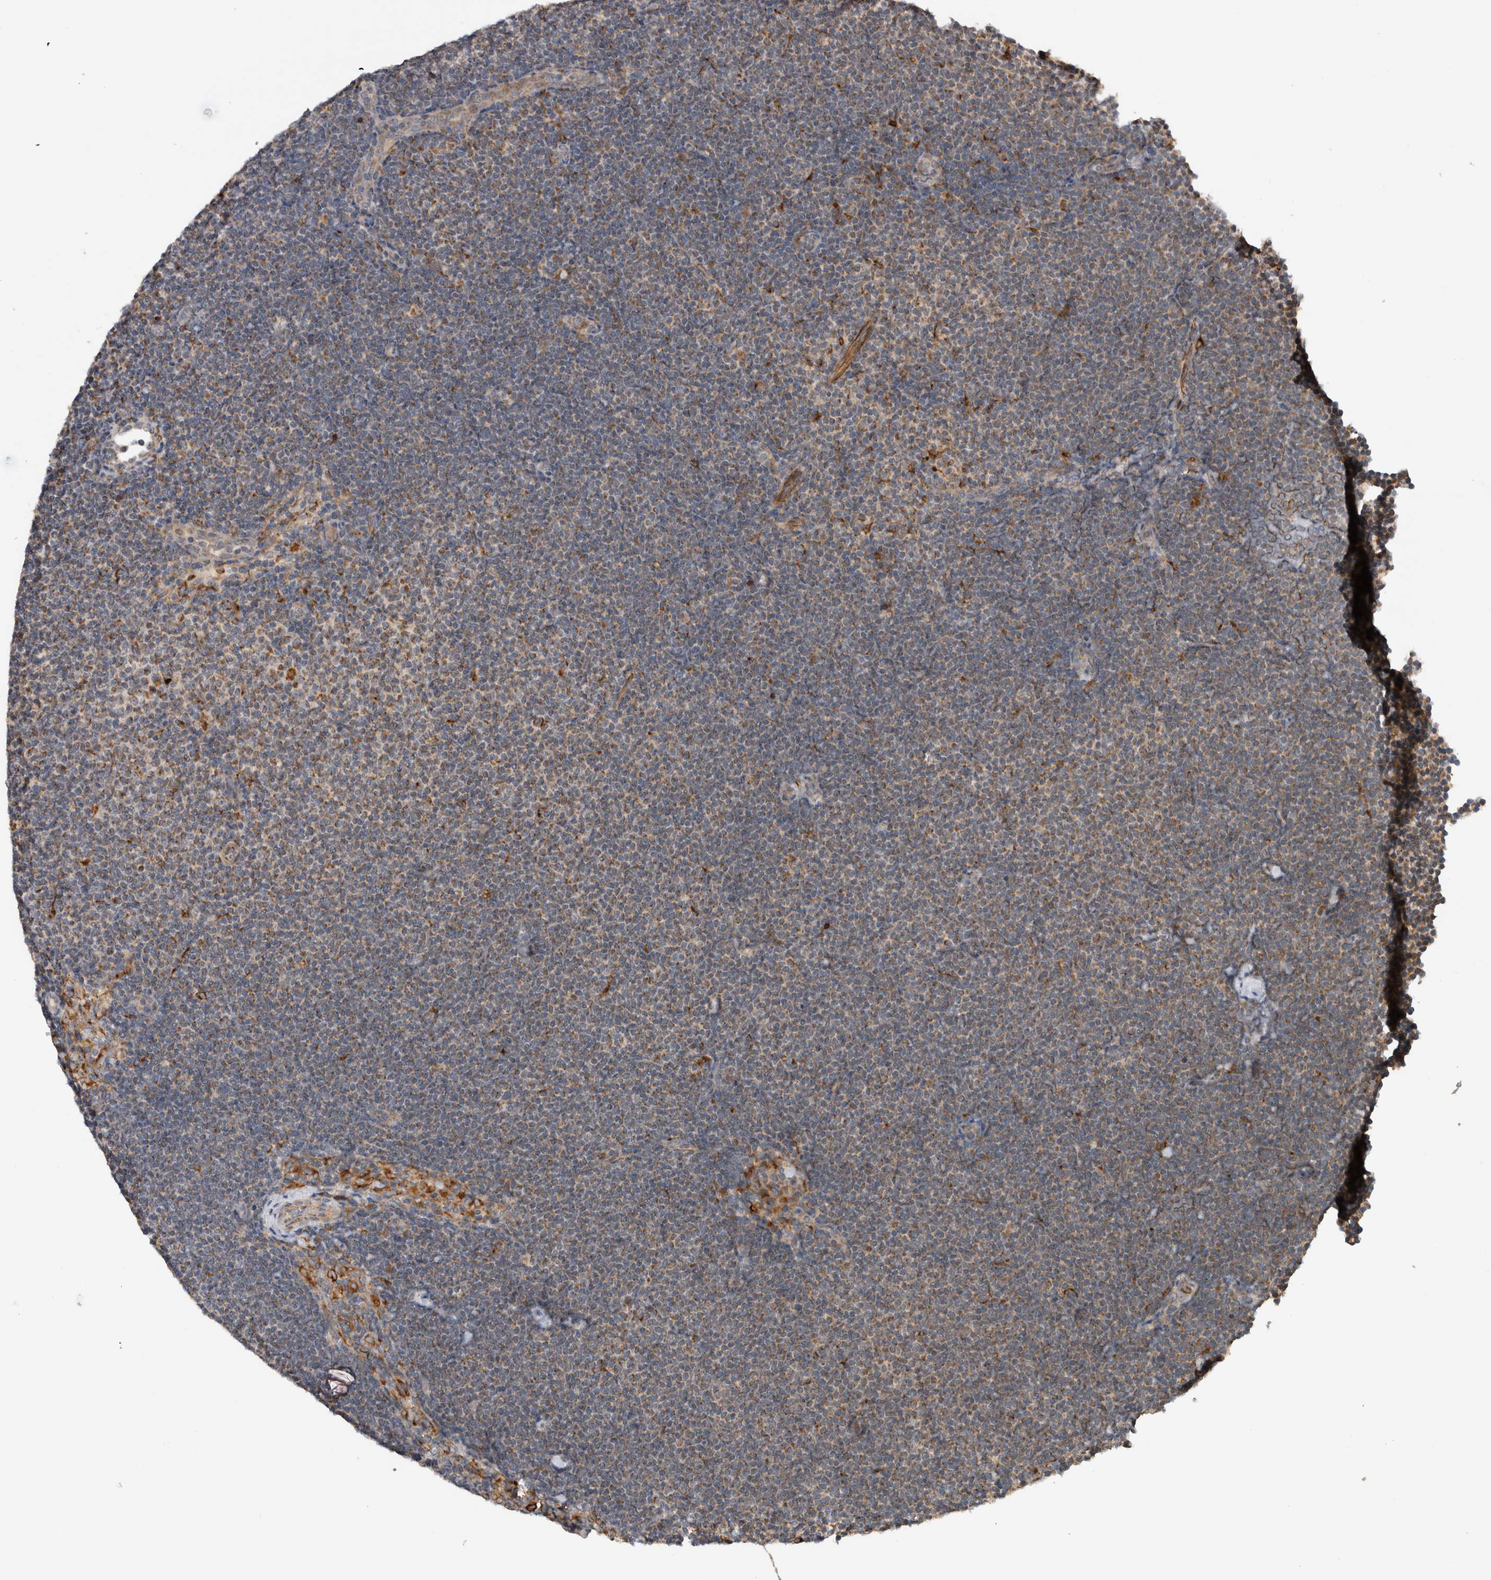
{"staining": {"intensity": "moderate", "quantity": "<25%", "location": "cytoplasmic/membranous"}, "tissue": "lymphoma", "cell_type": "Tumor cells", "image_type": "cancer", "snomed": [{"axis": "morphology", "description": "Malignant lymphoma, non-Hodgkin's type, Low grade"}, {"axis": "topography", "description": "Lymph node"}], "caption": "DAB (3,3'-diaminobenzidine) immunohistochemical staining of human lymphoma reveals moderate cytoplasmic/membranous protein expression in about <25% of tumor cells.", "gene": "ADGRL3", "patient": {"sex": "female", "age": 53}}